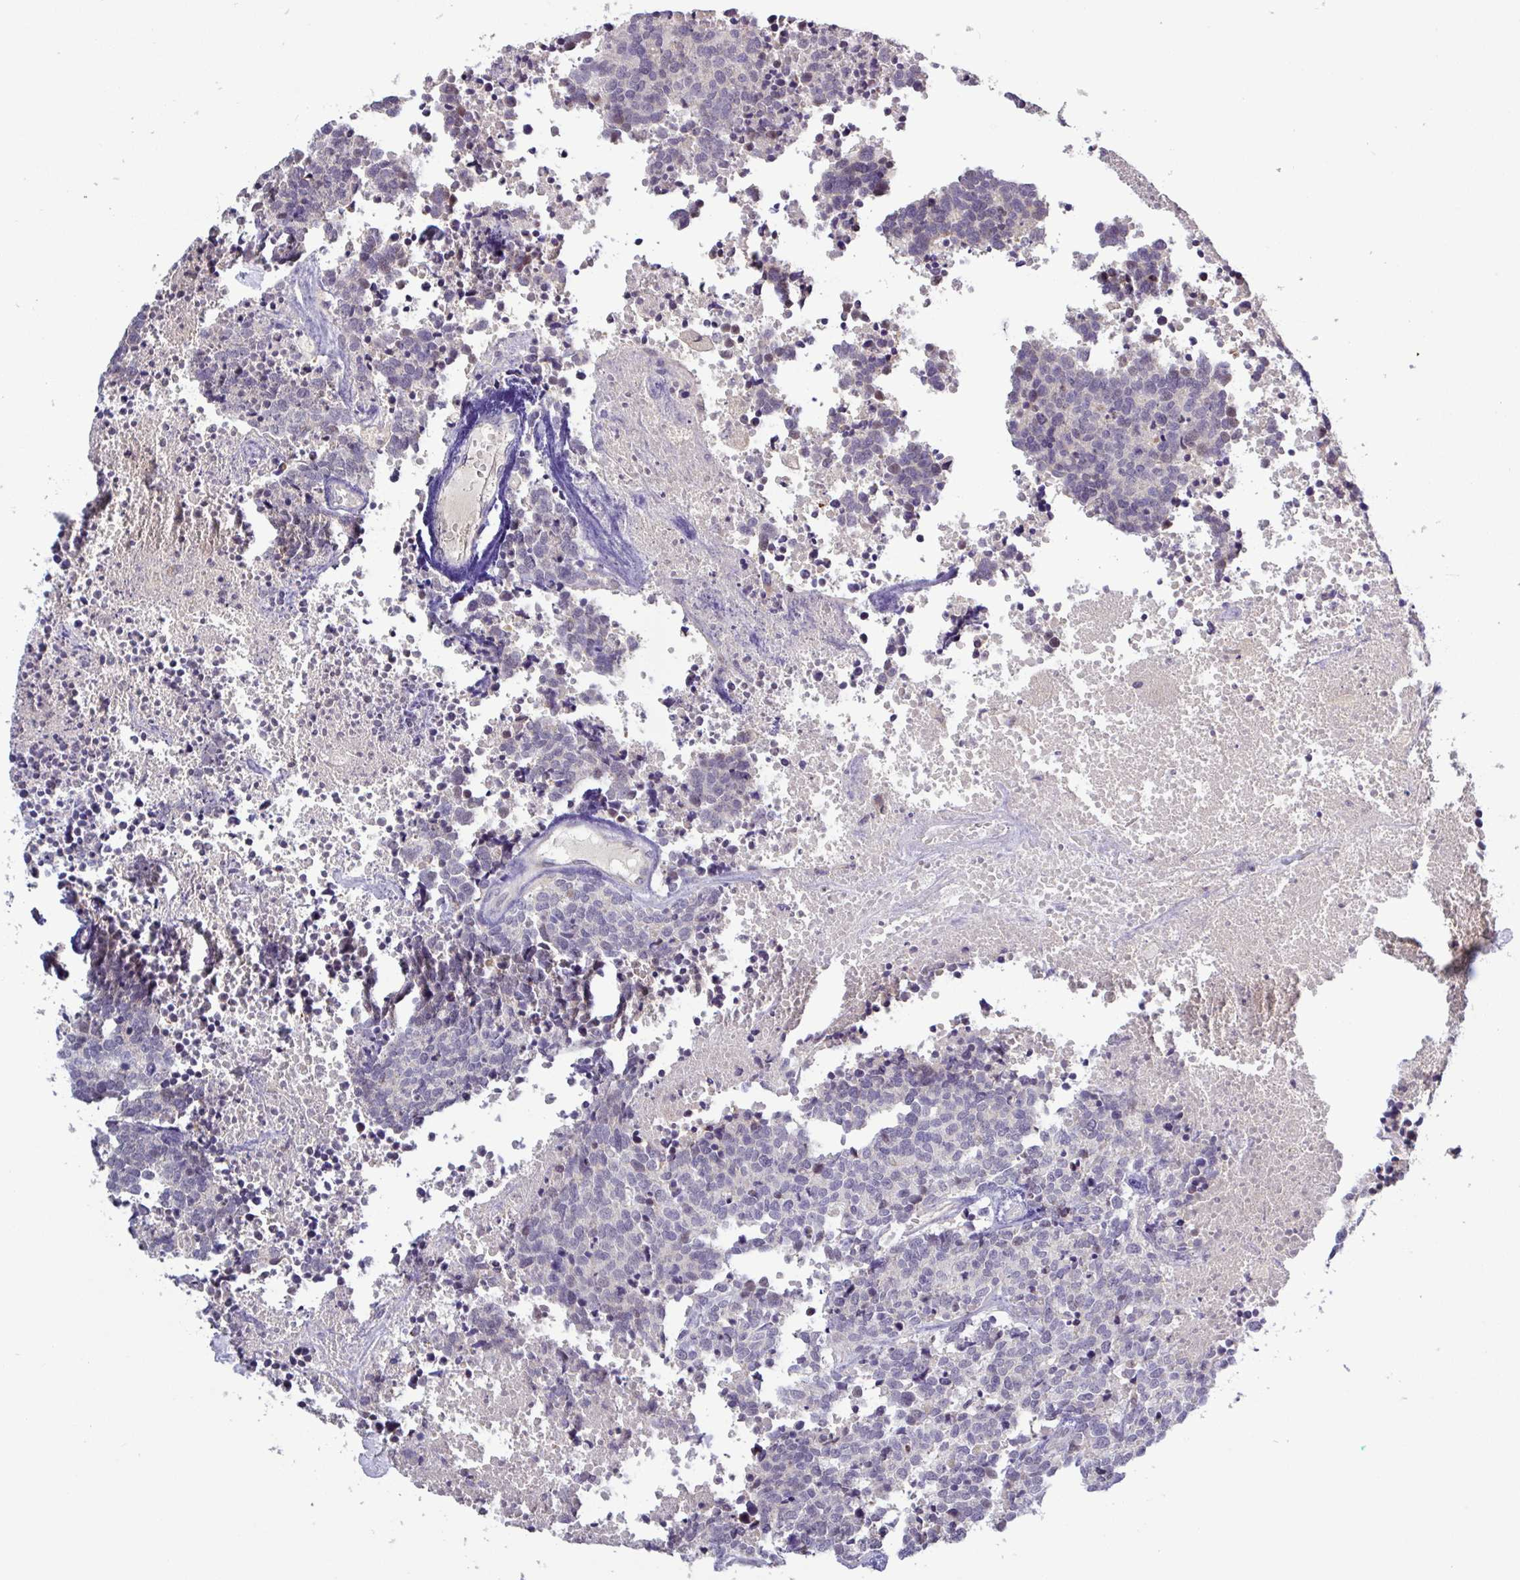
{"staining": {"intensity": "negative", "quantity": "none", "location": "none"}, "tissue": "carcinoid", "cell_type": "Tumor cells", "image_type": "cancer", "snomed": [{"axis": "morphology", "description": "Carcinoid, malignant, NOS"}, {"axis": "topography", "description": "Skin"}], "caption": "The photomicrograph exhibits no significant staining in tumor cells of carcinoid.", "gene": "SFTPB", "patient": {"sex": "female", "age": 79}}